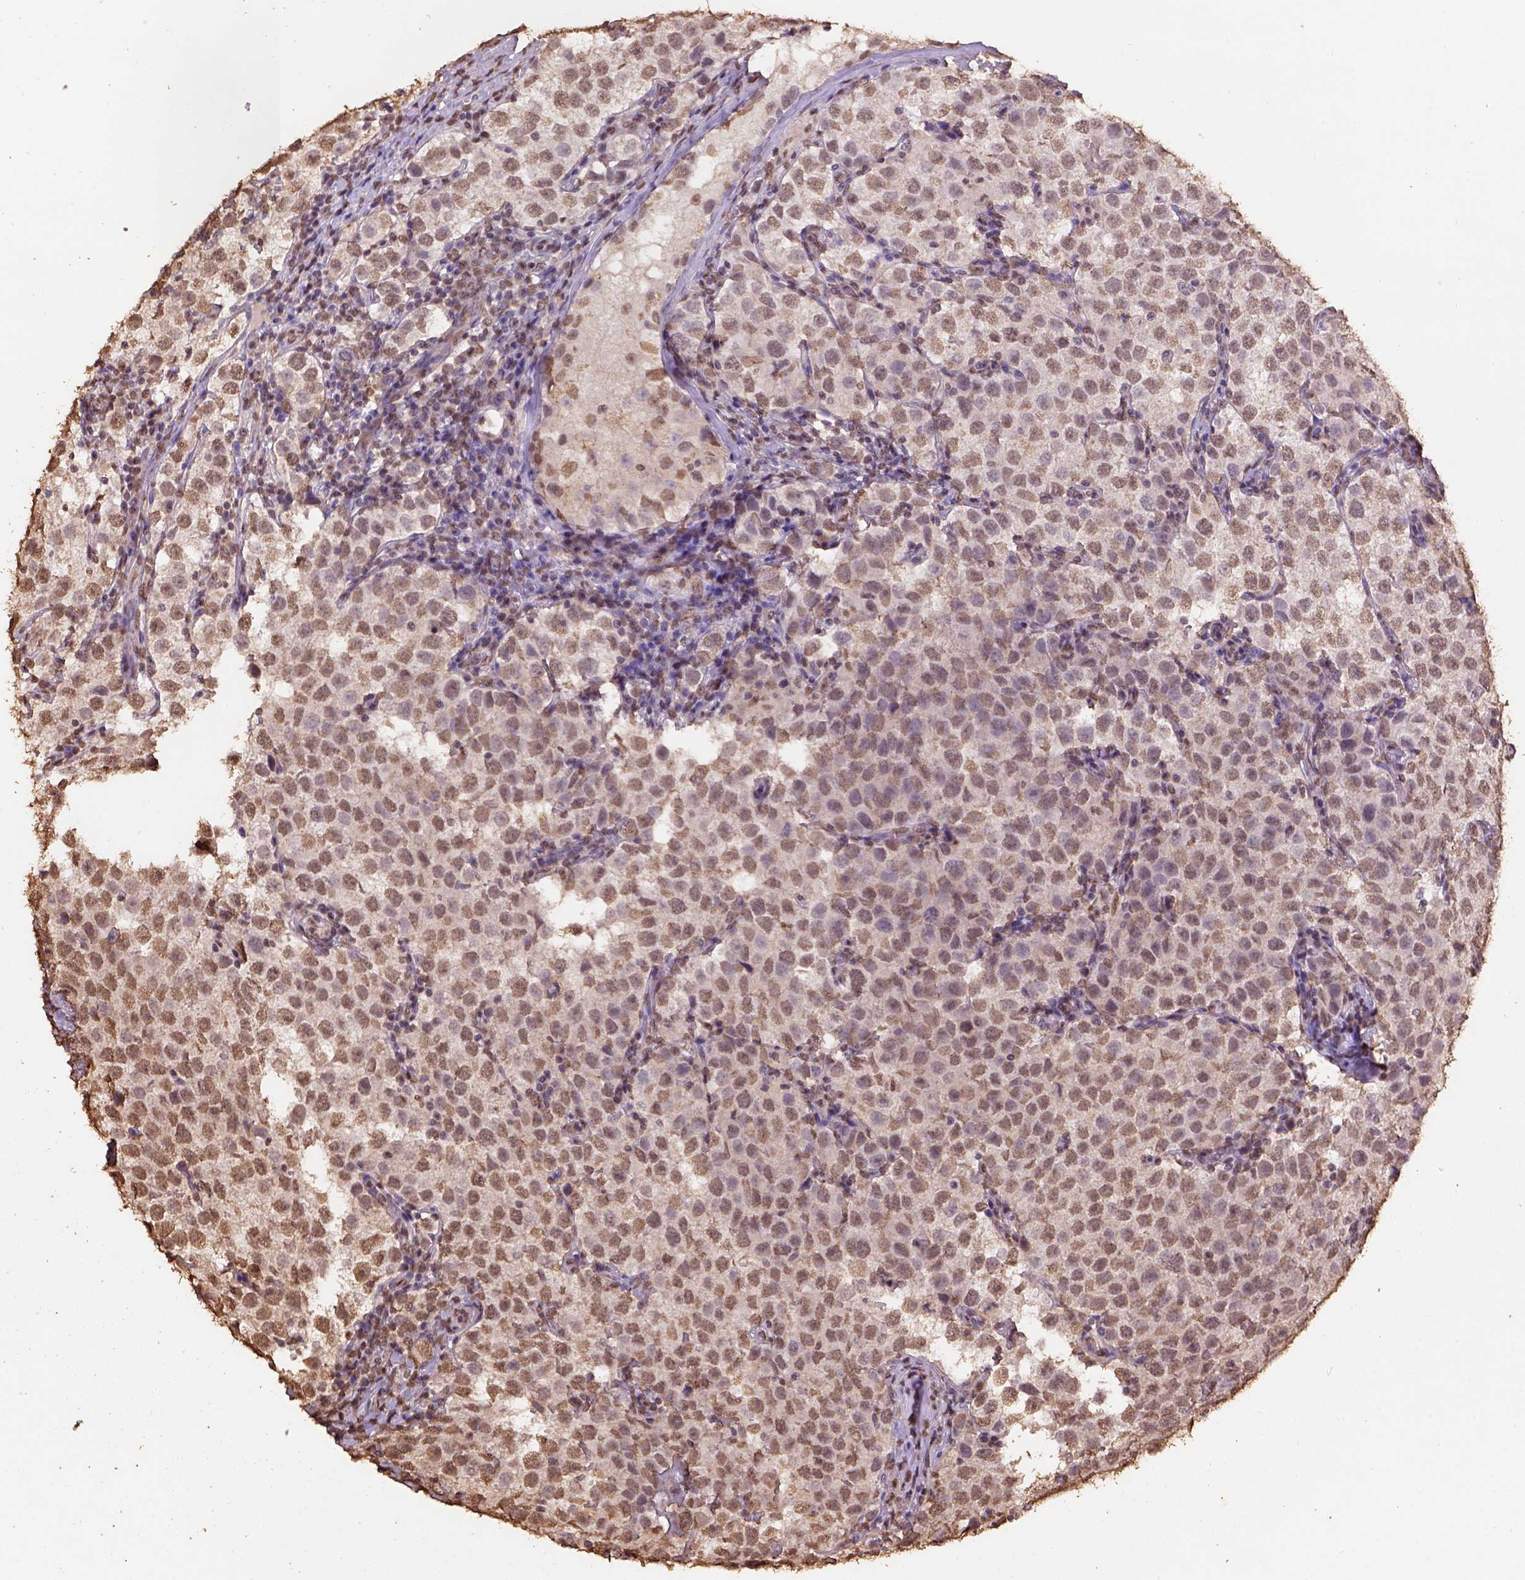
{"staining": {"intensity": "moderate", "quantity": "<25%", "location": "nuclear"}, "tissue": "testis cancer", "cell_type": "Tumor cells", "image_type": "cancer", "snomed": [{"axis": "morphology", "description": "Seminoma, NOS"}, {"axis": "topography", "description": "Testis"}], "caption": "DAB immunohistochemical staining of human testis cancer (seminoma) shows moderate nuclear protein staining in about <25% of tumor cells.", "gene": "CSTF2T", "patient": {"sex": "male", "age": 37}}